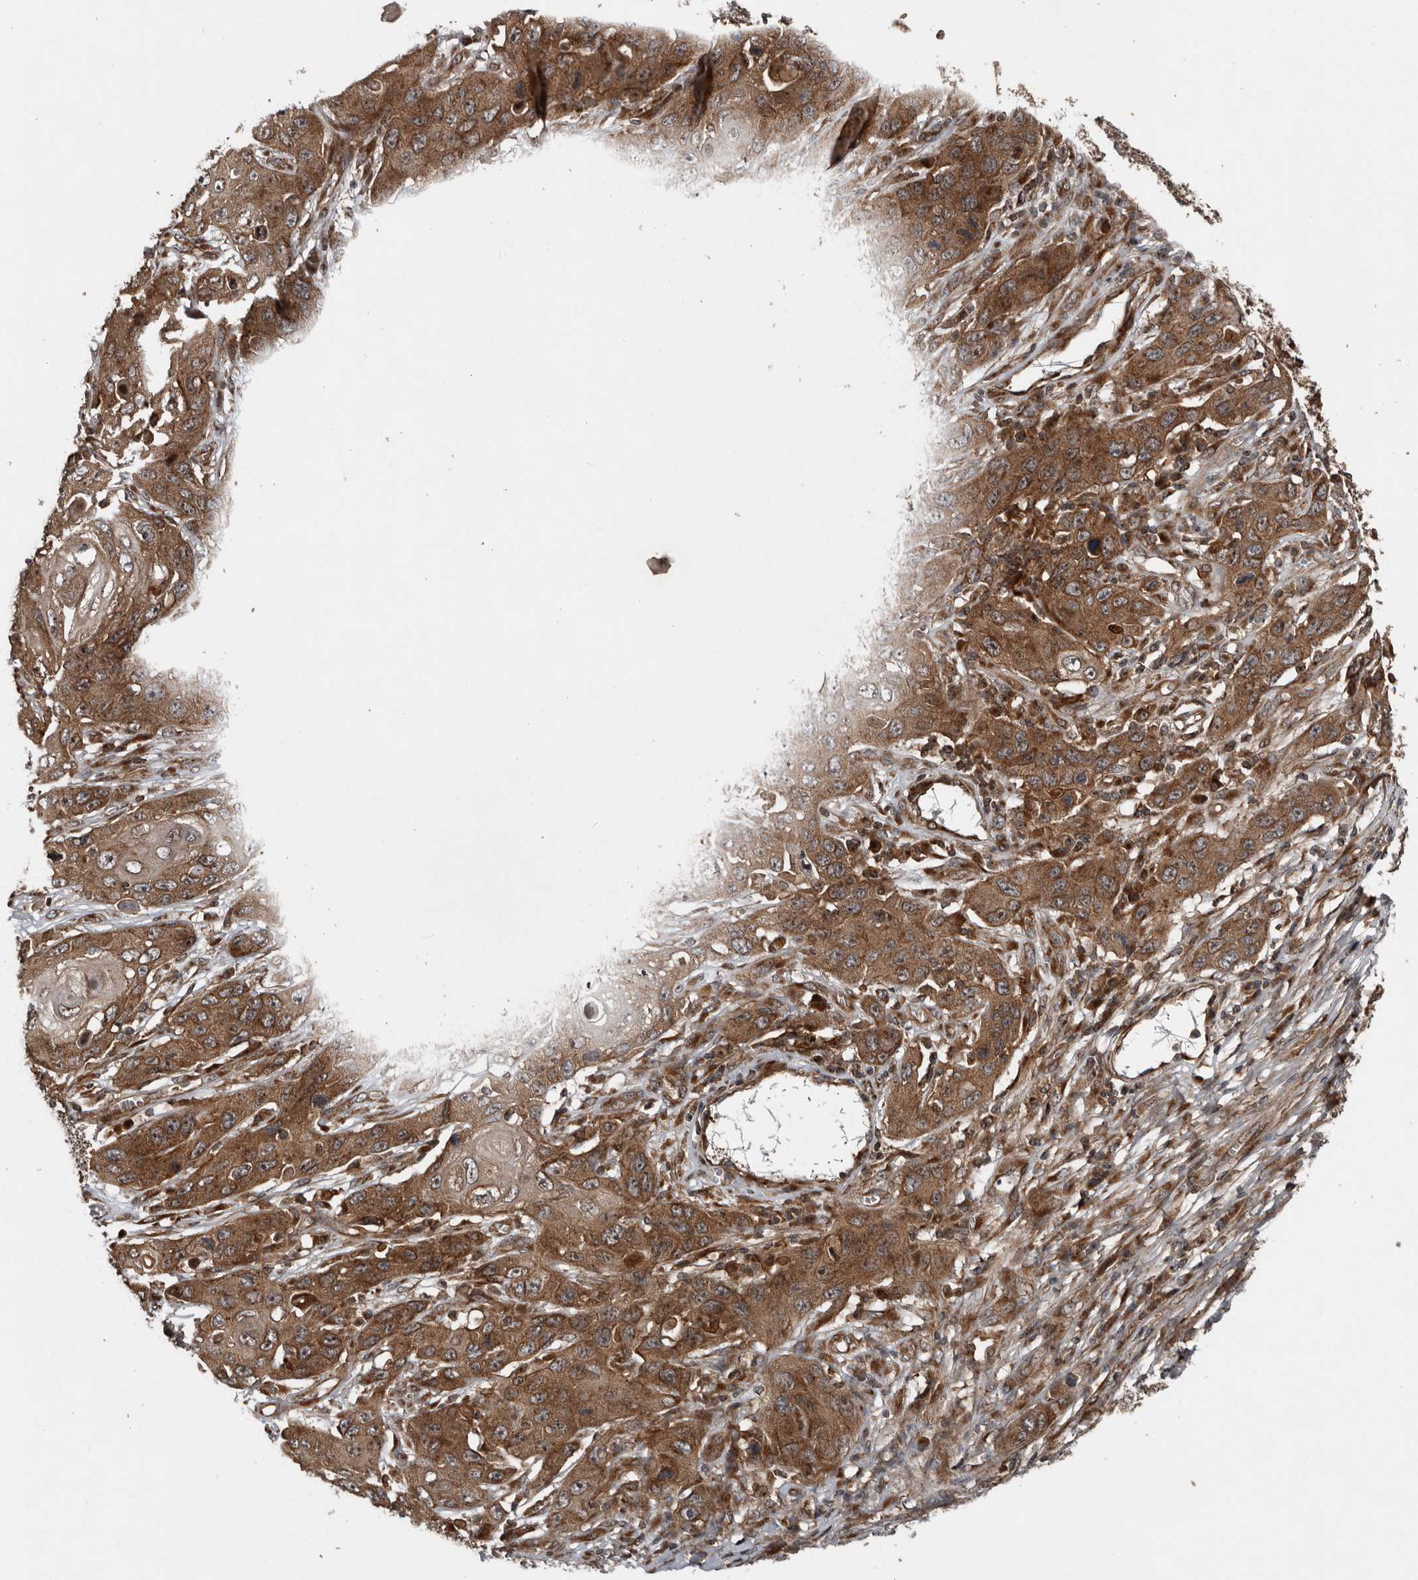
{"staining": {"intensity": "moderate", "quantity": ">75%", "location": "cytoplasmic/membranous"}, "tissue": "skin cancer", "cell_type": "Tumor cells", "image_type": "cancer", "snomed": [{"axis": "morphology", "description": "Squamous cell carcinoma, NOS"}, {"axis": "topography", "description": "Skin"}], "caption": "Immunohistochemistry (IHC) micrograph of human skin cancer (squamous cell carcinoma) stained for a protein (brown), which demonstrates medium levels of moderate cytoplasmic/membranous staining in approximately >75% of tumor cells.", "gene": "CCDC190", "patient": {"sex": "male", "age": 55}}